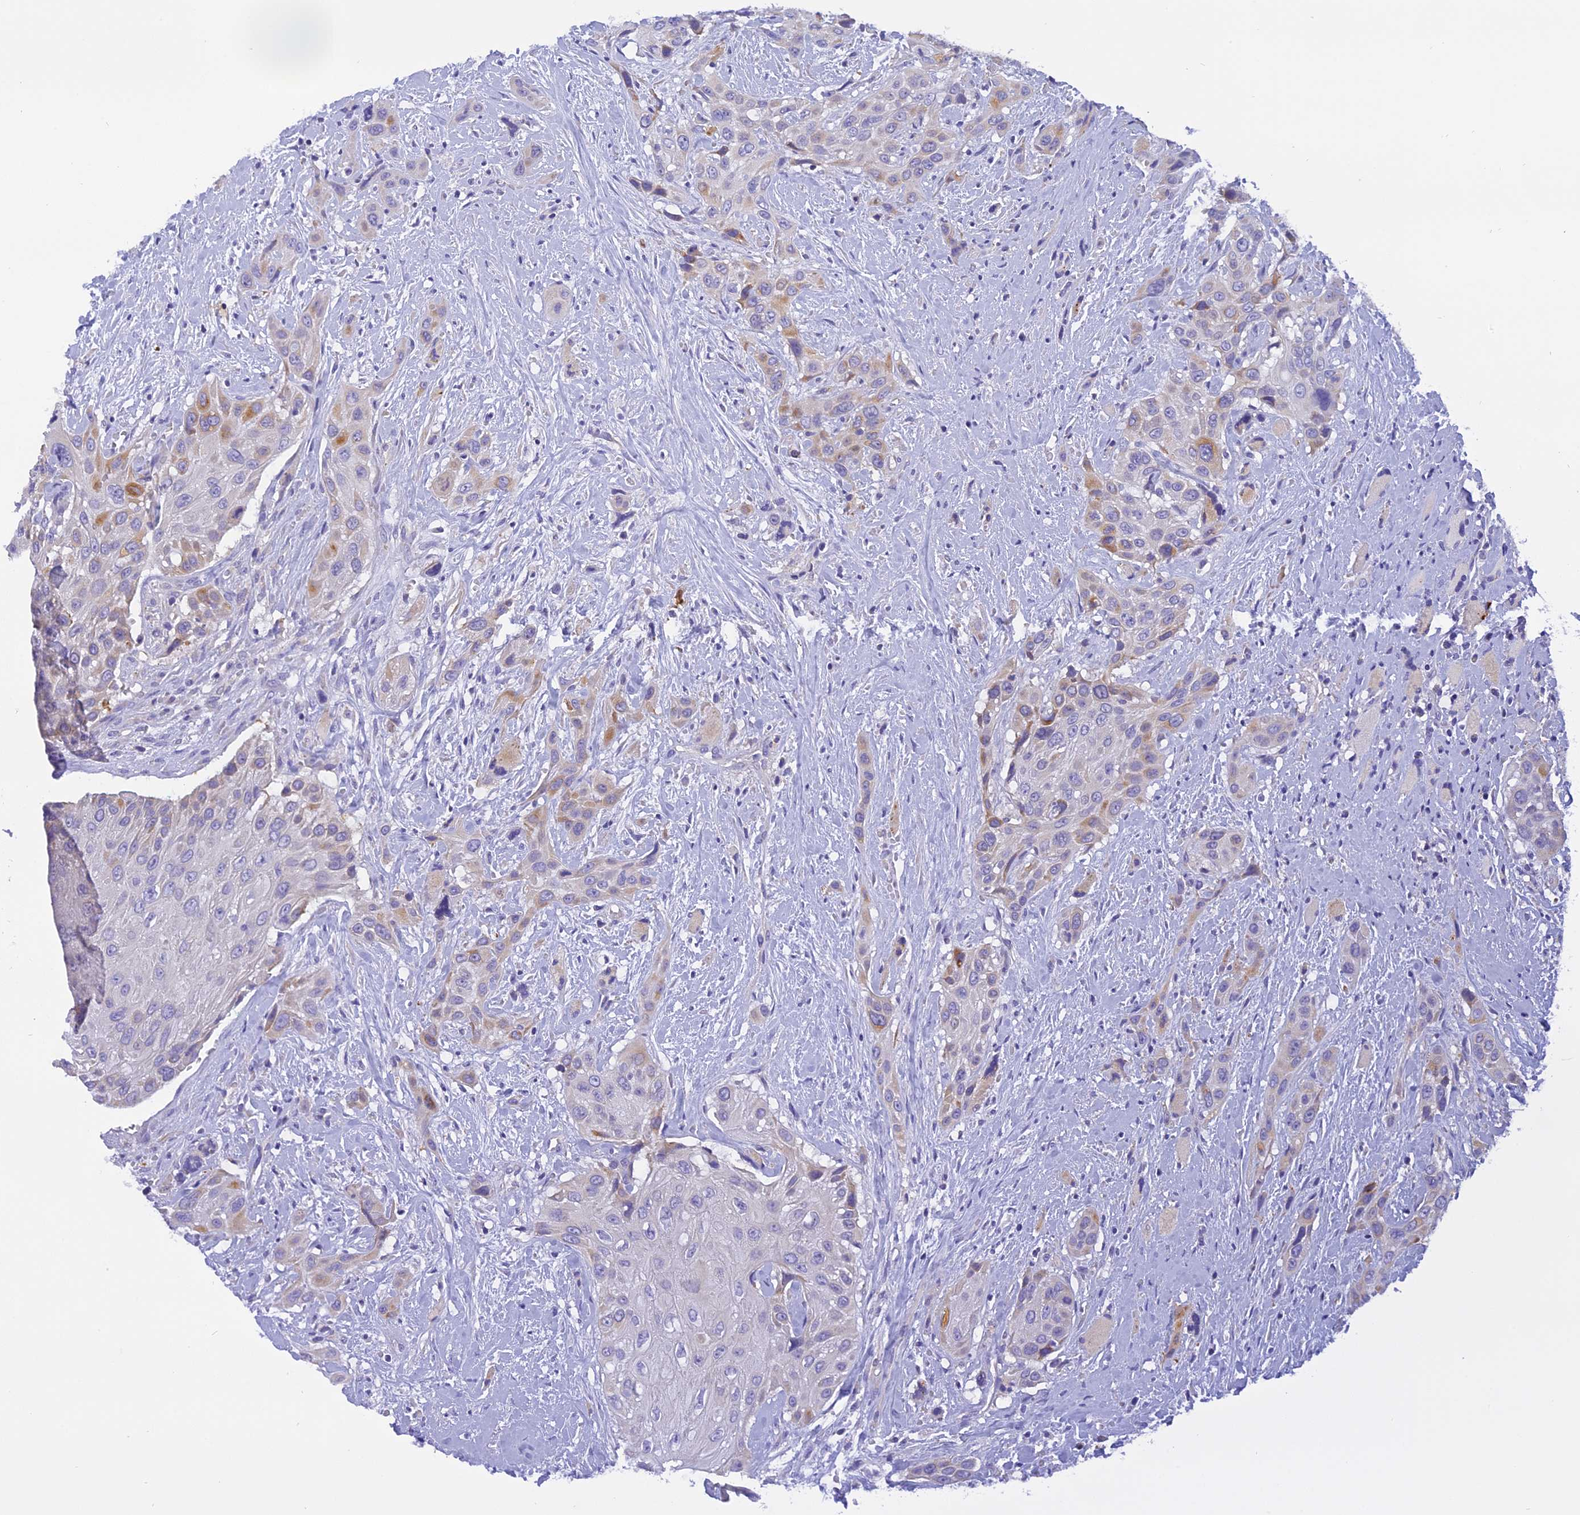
{"staining": {"intensity": "weak", "quantity": "<25%", "location": "cytoplasmic/membranous"}, "tissue": "head and neck cancer", "cell_type": "Tumor cells", "image_type": "cancer", "snomed": [{"axis": "morphology", "description": "Squamous cell carcinoma, NOS"}, {"axis": "topography", "description": "Head-Neck"}], "caption": "An immunohistochemistry (IHC) histopathology image of head and neck cancer is shown. There is no staining in tumor cells of head and neck cancer.", "gene": "TRIM3", "patient": {"sex": "male", "age": 81}}